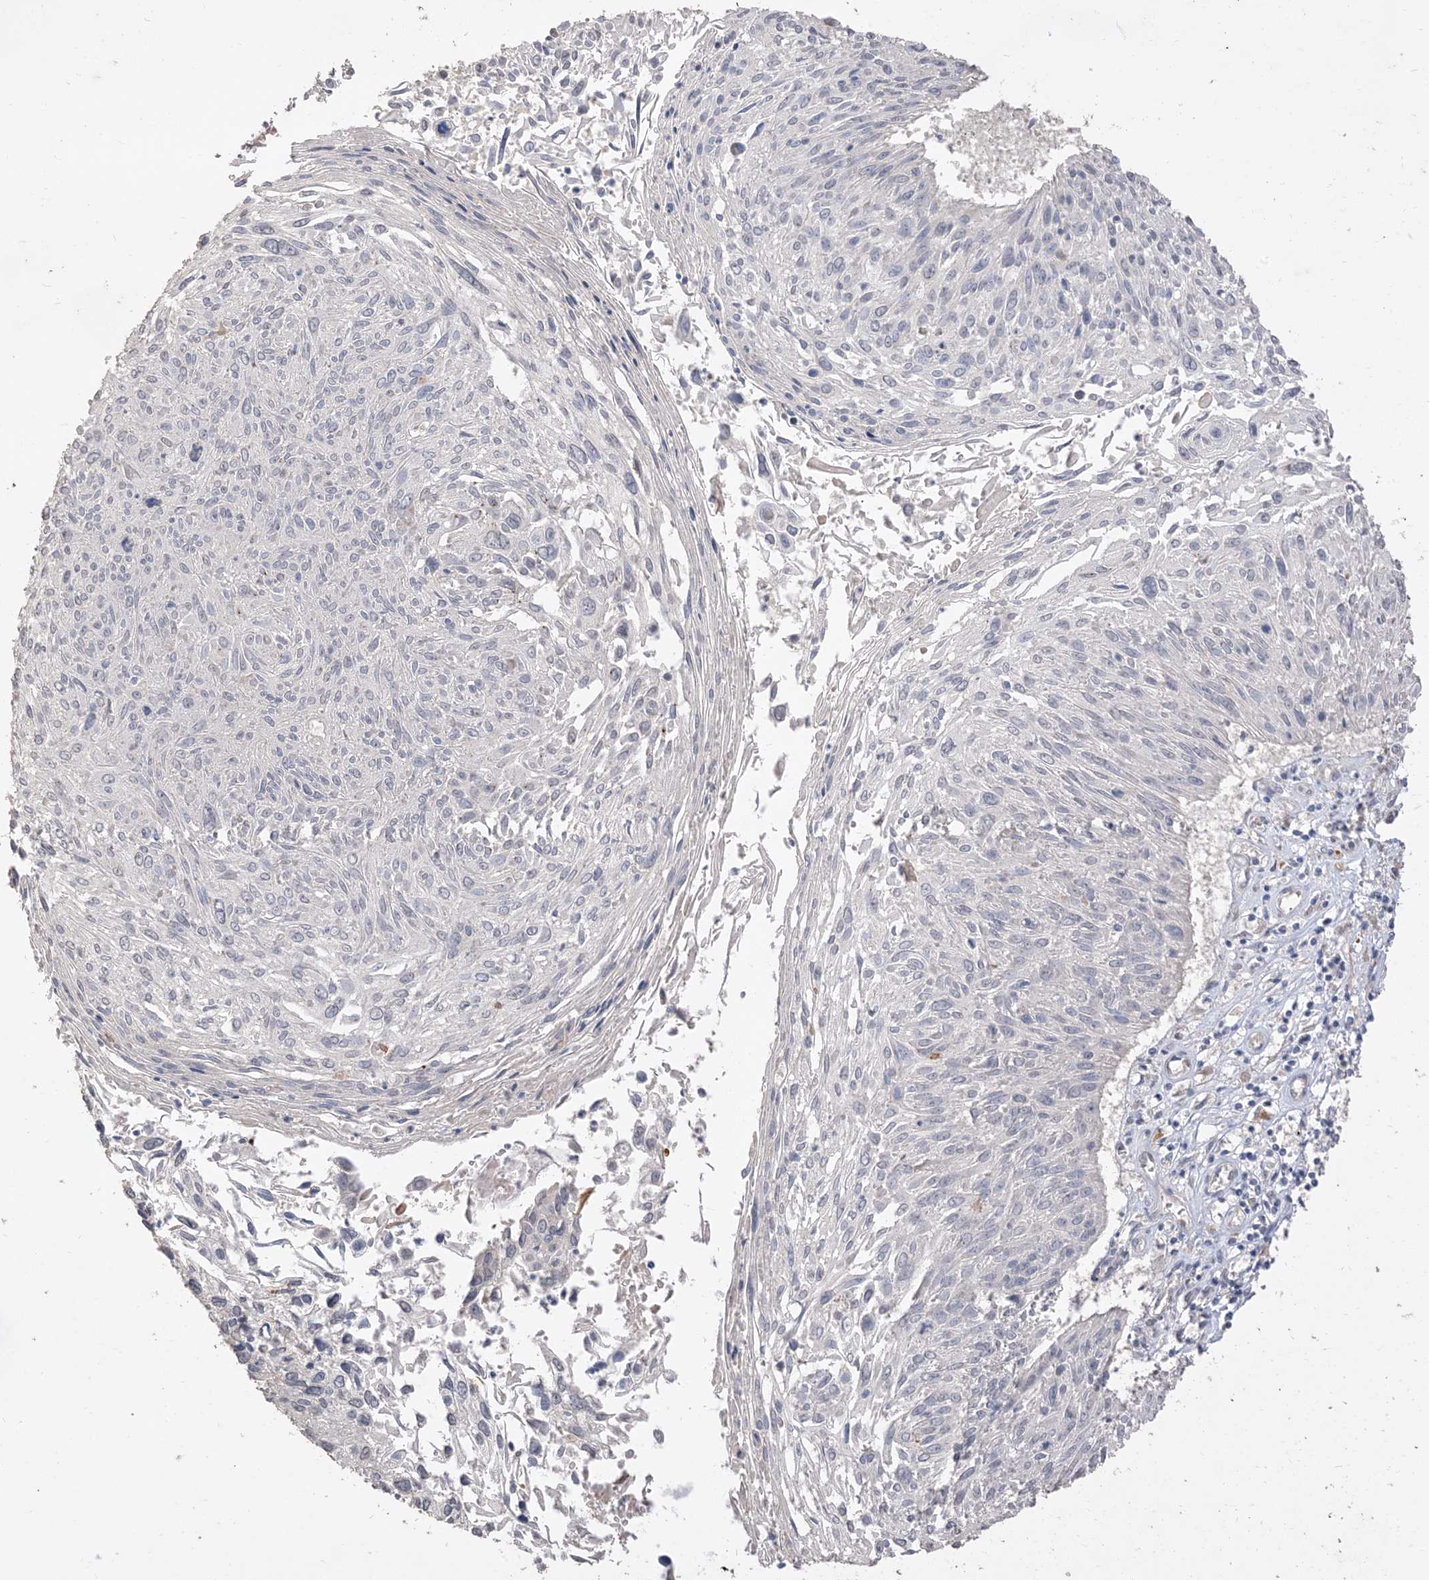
{"staining": {"intensity": "negative", "quantity": "none", "location": "none"}, "tissue": "cervical cancer", "cell_type": "Tumor cells", "image_type": "cancer", "snomed": [{"axis": "morphology", "description": "Squamous cell carcinoma, NOS"}, {"axis": "topography", "description": "Cervix"}], "caption": "An image of cervical squamous cell carcinoma stained for a protein reveals no brown staining in tumor cells. The staining was performed using DAB to visualize the protein expression in brown, while the nuclei were stained in blue with hematoxylin (Magnification: 20x).", "gene": "RNF175", "patient": {"sex": "female", "age": 51}}